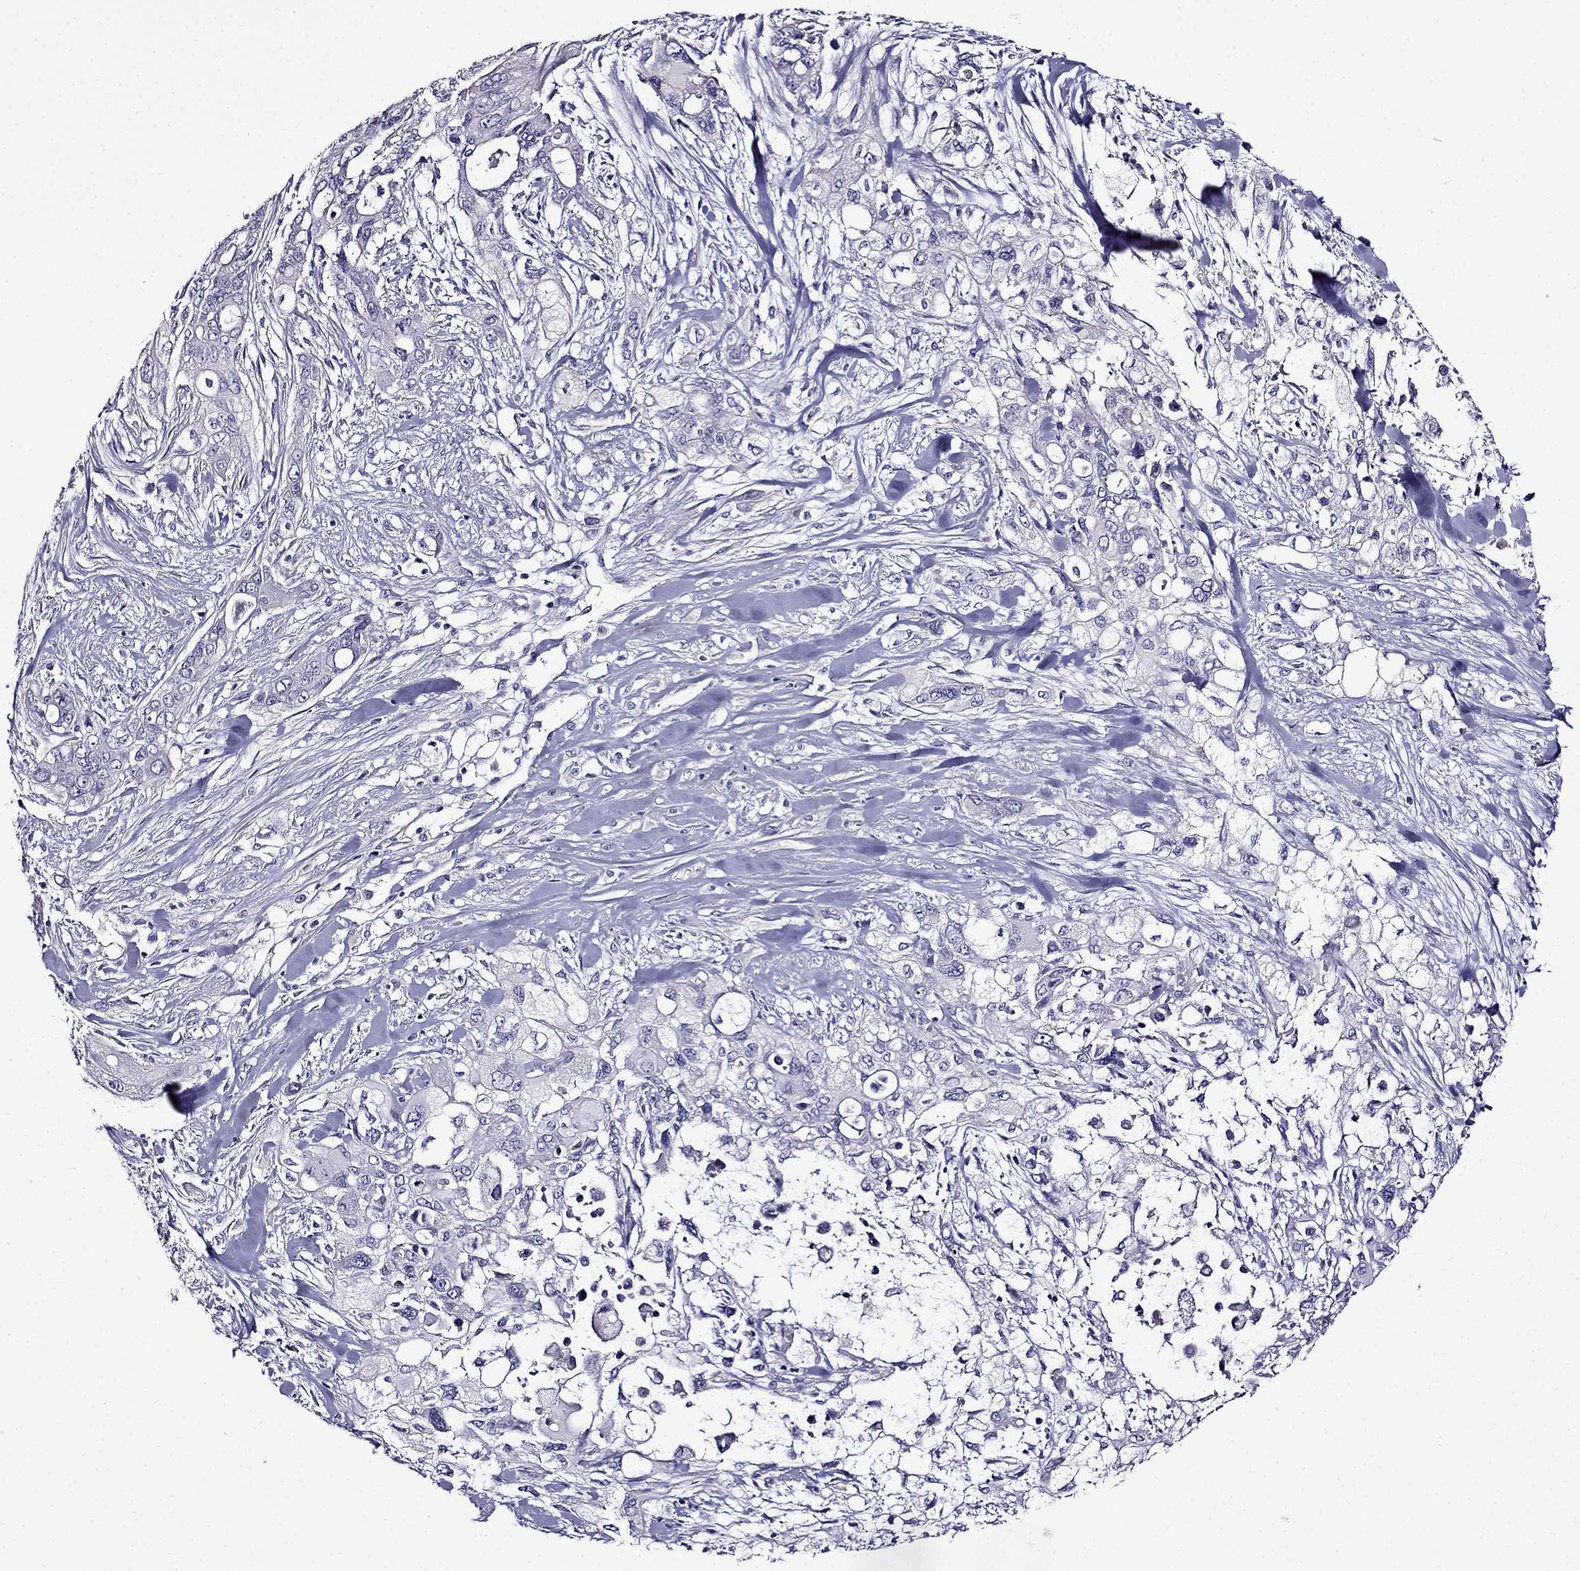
{"staining": {"intensity": "negative", "quantity": "none", "location": "none"}, "tissue": "pancreatic cancer", "cell_type": "Tumor cells", "image_type": "cancer", "snomed": [{"axis": "morphology", "description": "Adenocarcinoma, NOS"}, {"axis": "topography", "description": "Pancreas"}], "caption": "This histopathology image is of pancreatic adenocarcinoma stained with IHC to label a protein in brown with the nuclei are counter-stained blue. There is no expression in tumor cells.", "gene": "TMEM266", "patient": {"sex": "male", "age": 47}}